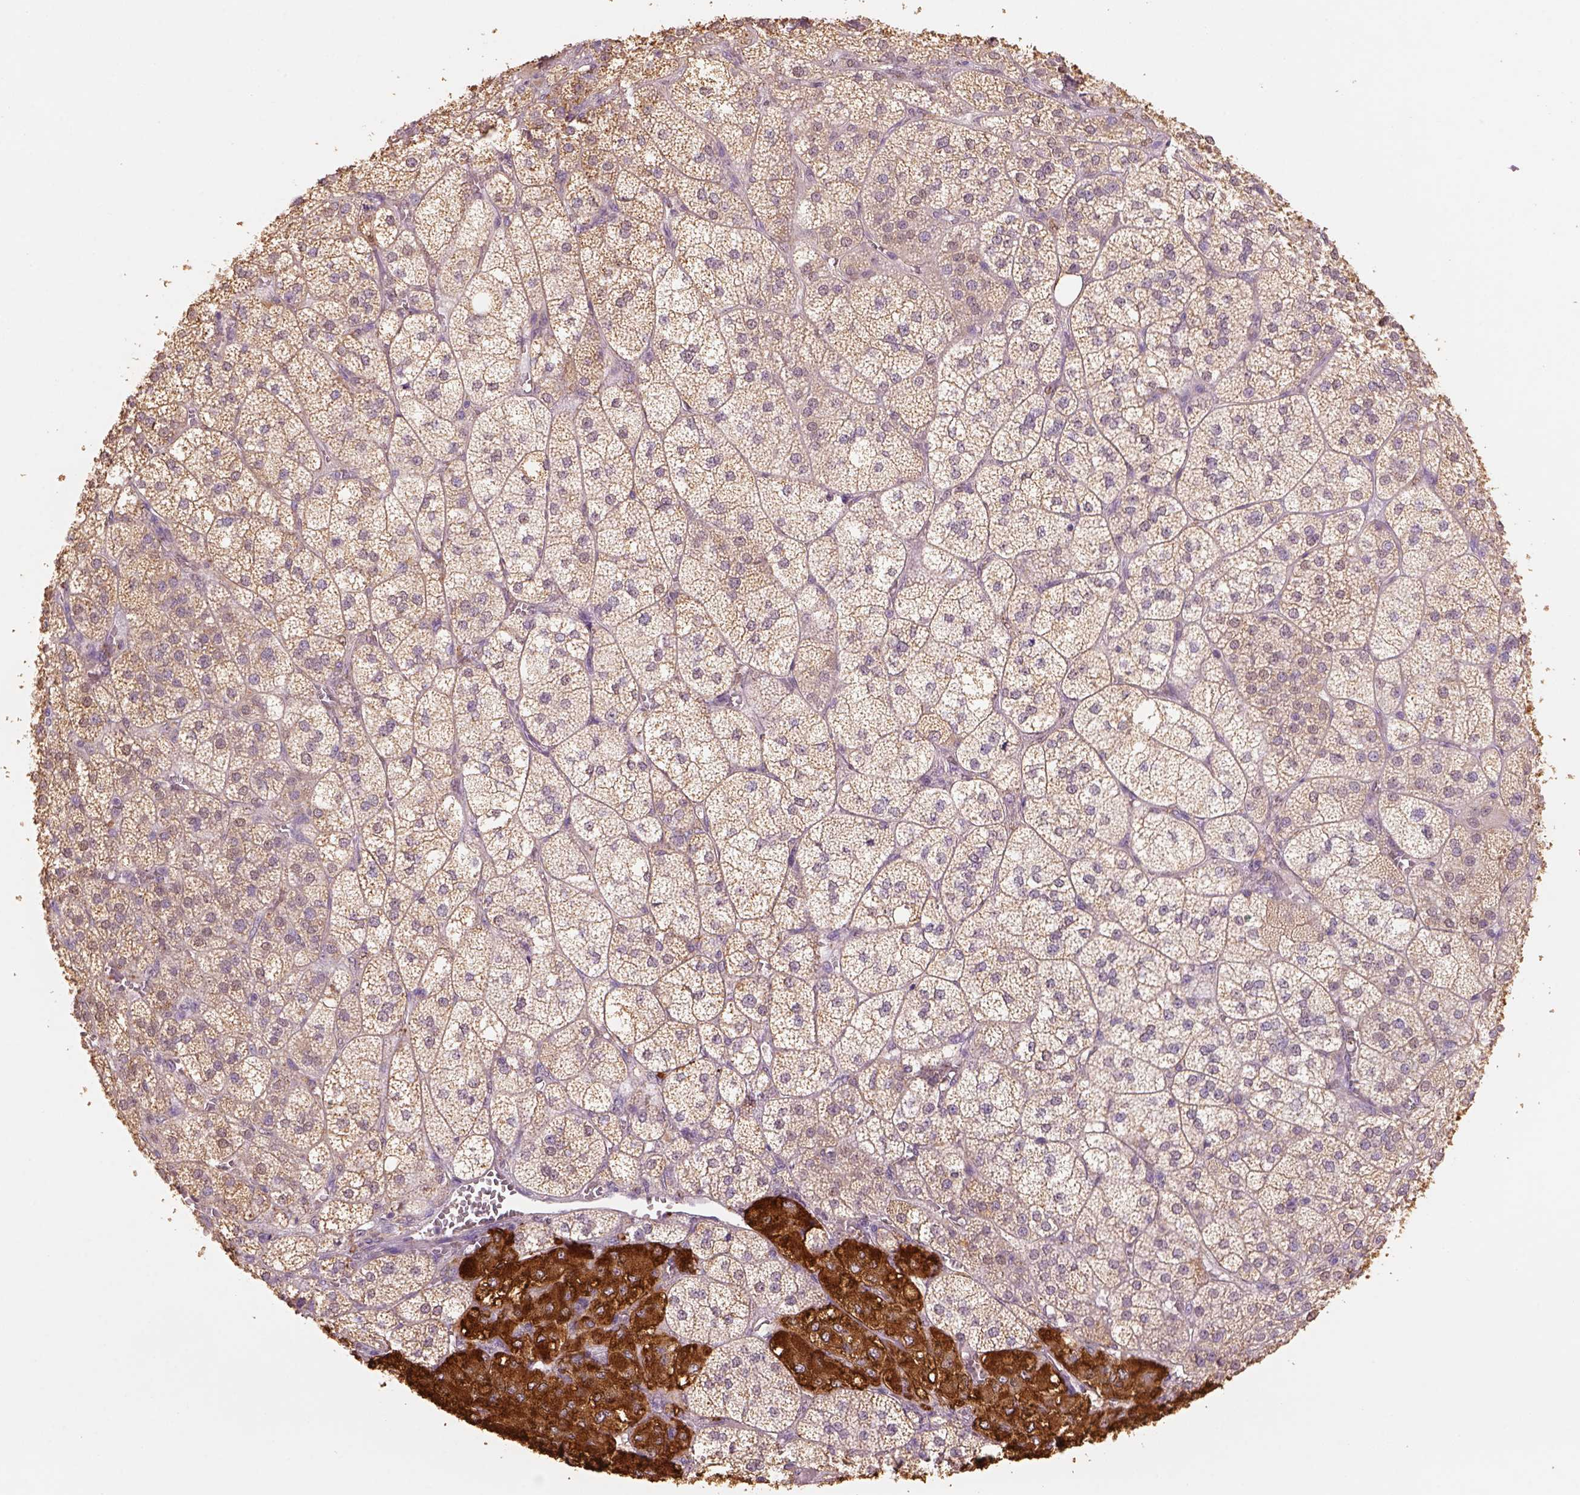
{"staining": {"intensity": "strong", "quantity": "<25%", "location": "cytoplasmic/membranous"}, "tissue": "adrenal gland", "cell_type": "Glandular cells", "image_type": "normal", "snomed": [{"axis": "morphology", "description": "Normal tissue, NOS"}, {"axis": "topography", "description": "Adrenal gland"}], "caption": "The micrograph displays immunohistochemical staining of normal adrenal gland. There is strong cytoplasmic/membranous staining is appreciated in about <25% of glandular cells. (Stains: DAB (3,3'-diaminobenzidine) in brown, nuclei in blue, Microscopy: brightfield microscopy at high magnification).", "gene": "AP2B1", "patient": {"sex": "female", "age": 60}}